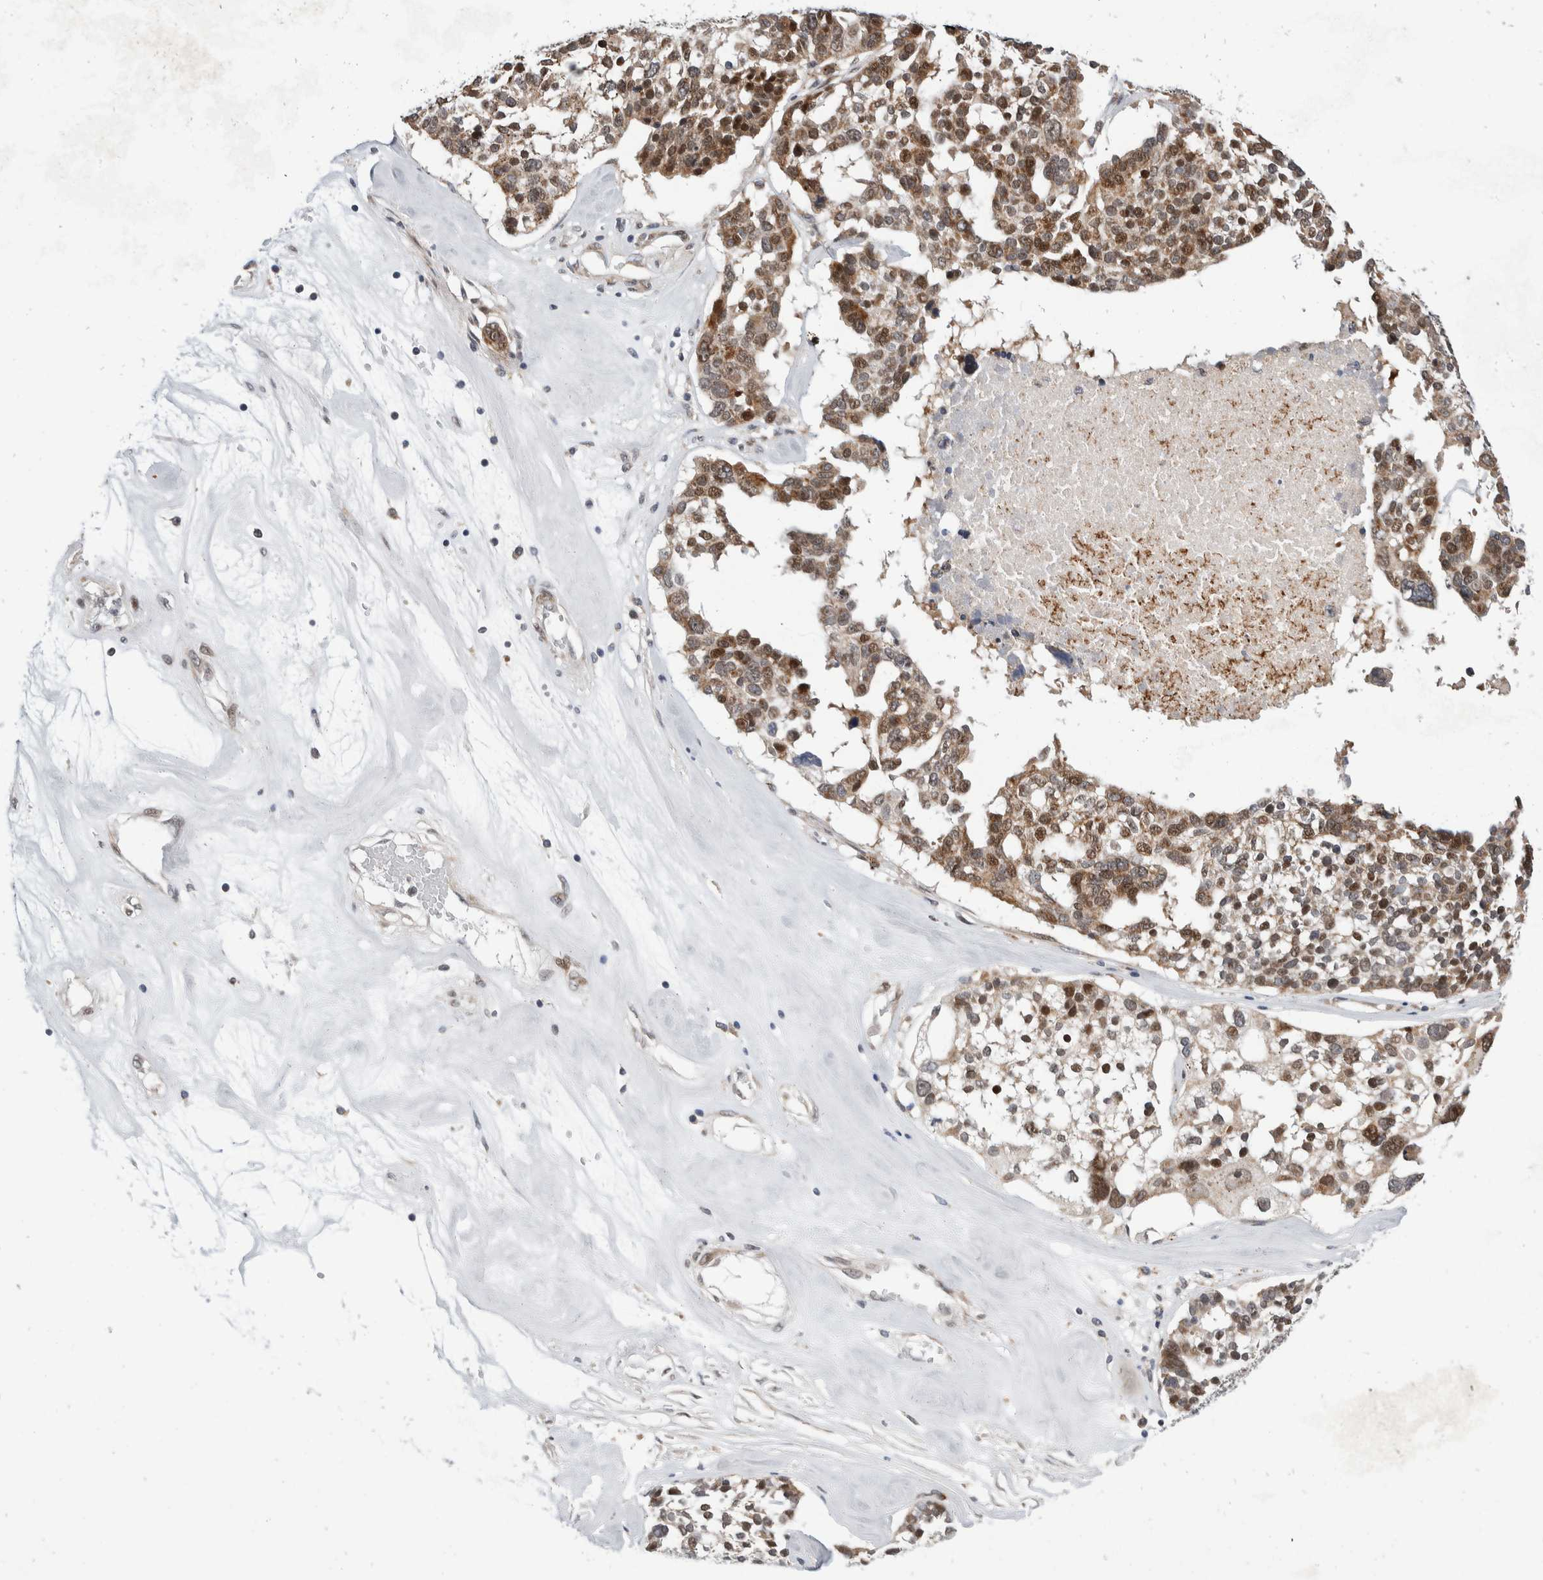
{"staining": {"intensity": "moderate", "quantity": ">75%", "location": "cytoplasmic/membranous,nuclear"}, "tissue": "ovarian cancer", "cell_type": "Tumor cells", "image_type": "cancer", "snomed": [{"axis": "morphology", "description": "Cystadenocarcinoma, serous, NOS"}, {"axis": "topography", "description": "Ovary"}], "caption": "Ovarian cancer stained with a protein marker exhibits moderate staining in tumor cells.", "gene": "ZNF703", "patient": {"sex": "female", "age": 59}}